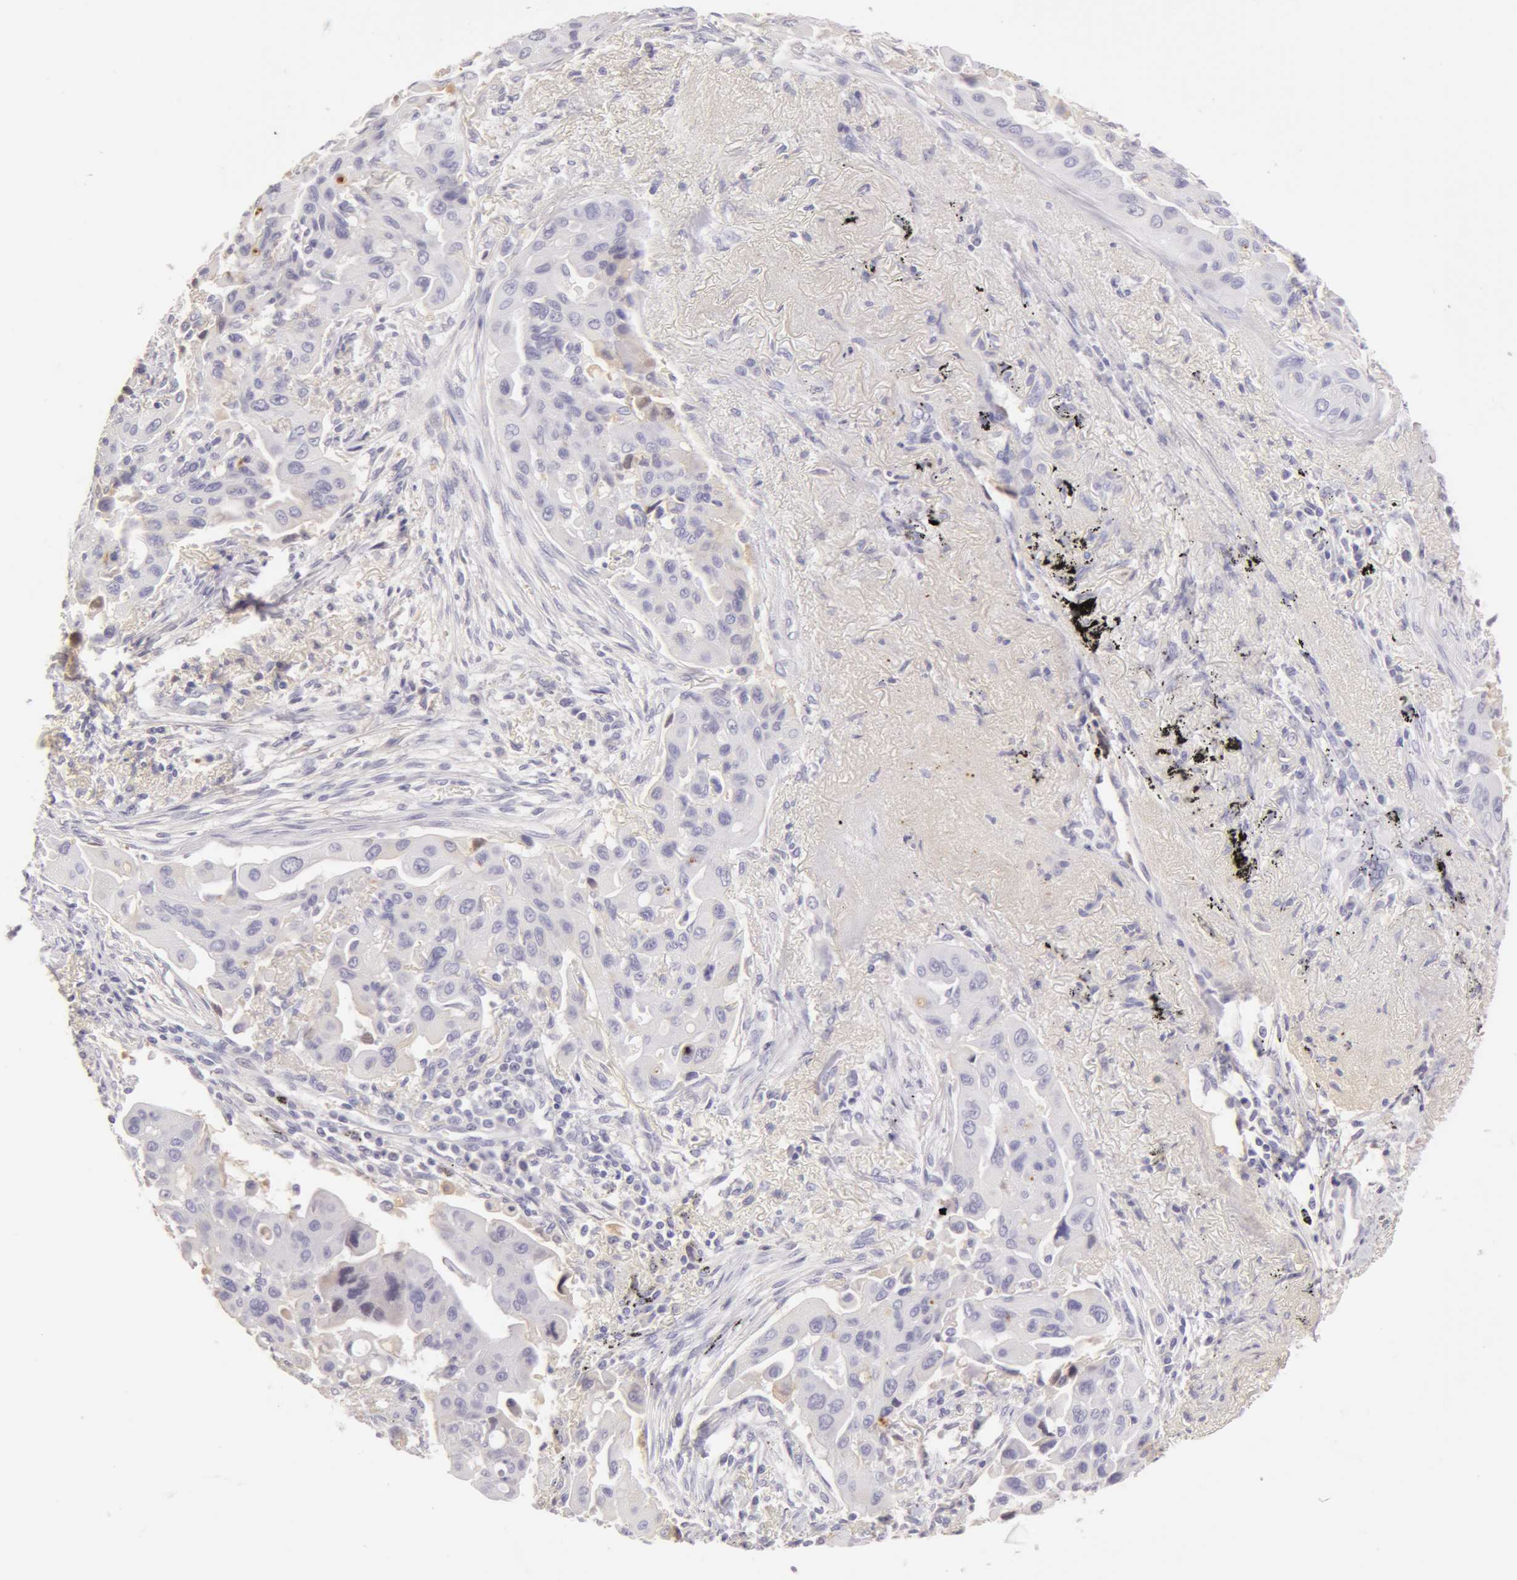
{"staining": {"intensity": "weak", "quantity": "<25%", "location": "nuclear"}, "tissue": "lung cancer", "cell_type": "Tumor cells", "image_type": "cancer", "snomed": [{"axis": "morphology", "description": "Adenocarcinoma, NOS"}, {"axis": "topography", "description": "Lung"}], "caption": "Immunohistochemistry image of human lung adenocarcinoma stained for a protein (brown), which demonstrates no expression in tumor cells.", "gene": "AHSG", "patient": {"sex": "male", "age": 68}}